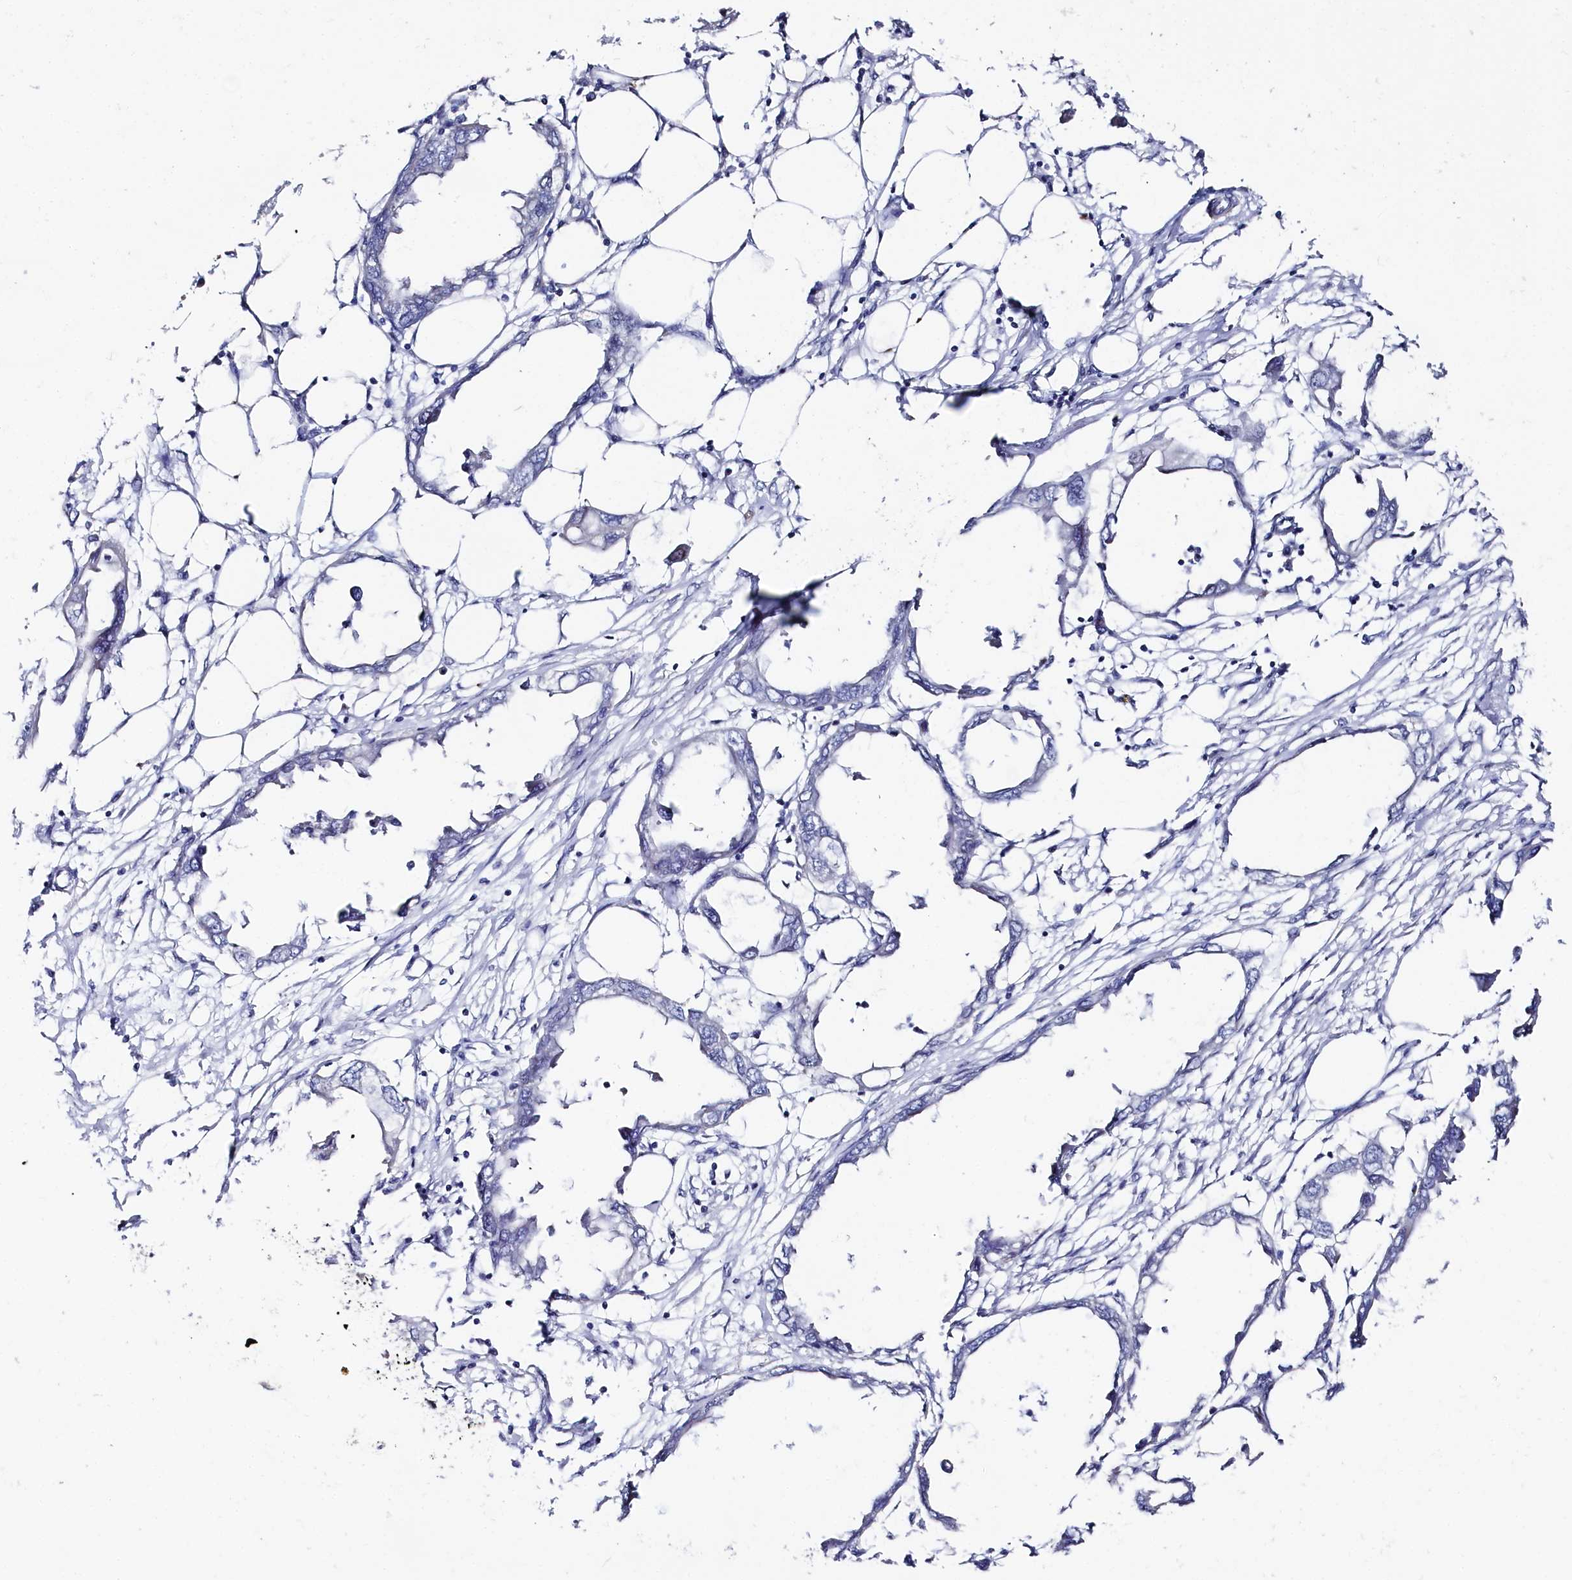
{"staining": {"intensity": "negative", "quantity": "none", "location": "none"}, "tissue": "endometrial cancer", "cell_type": "Tumor cells", "image_type": "cancer", "snomed": [{"axis": "morphology", "description": "Adenocarcinoma, NOS"}, {"axis": "morphology", "description": "Adenocarcinoma, metastatic, NOS"}, {"axis": "topography", "description": "Adipose tissue"}, {"axis": "topography", "description": "Endometrium"}], "caption": "Tumor cells show no significant expression in adenocarcinoma (endometrial). Nuclei are stained in blue.", "gene": "TIGD4", "patient": {"sex": "female", "age": 67}}